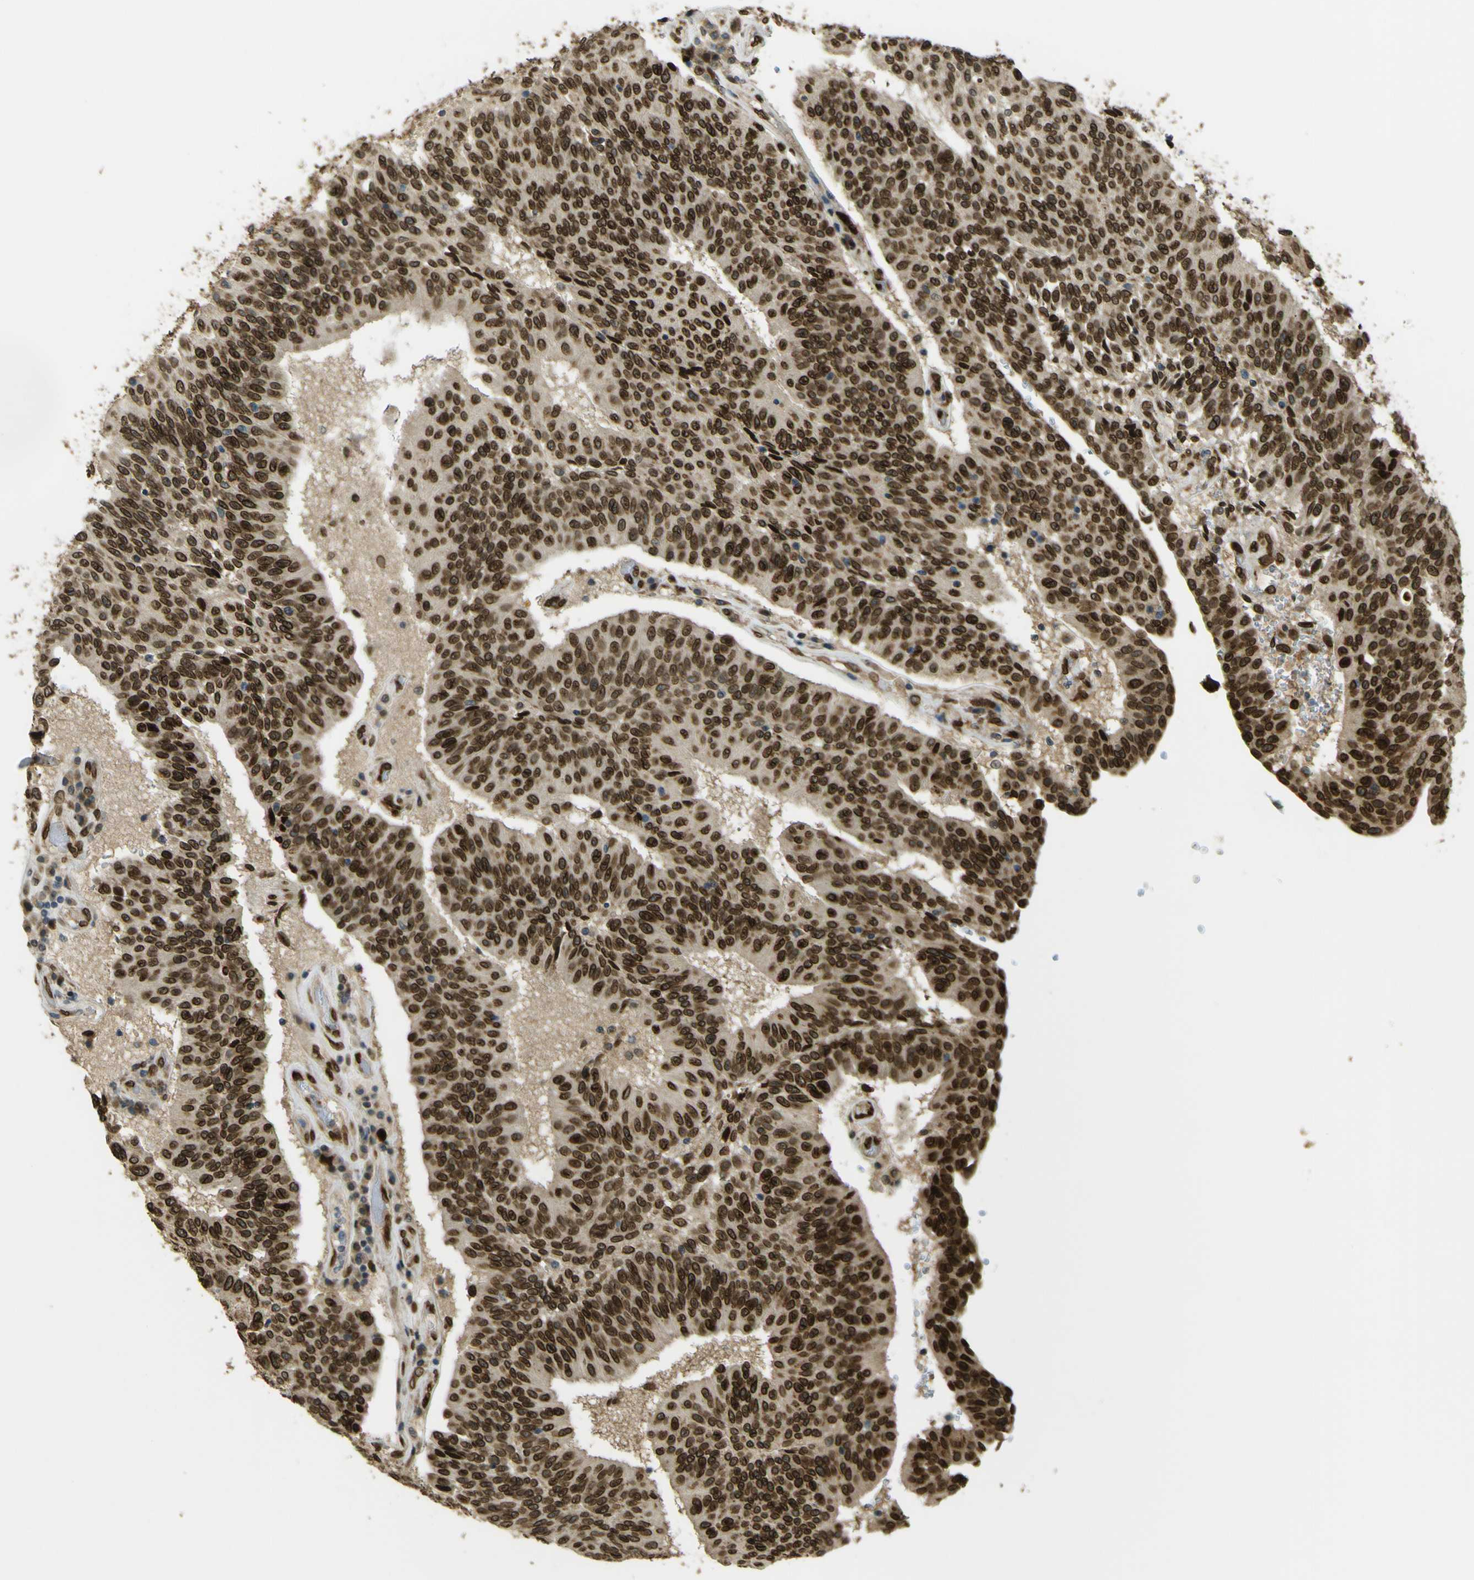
{"staining": {"intensity": "strong", "quantity": ">75%", "location": "cytoplasmic/membranous,nuclear"}, "tissue": "urothelial cancer", "cell_type": "Tumor cells", "image_type": "cancer", "snomed": [{"axis": "morphology", "description": "Urothelial carcinoma, High grade"}, {"axis": "topography", "description": "Urinary bladder"}], "caption": "Immunohistochemistry (IHC) photomicrograph of neoplastic tissue: urothelial carcinoma (high-grade) stained using immunohistochemistry (IHC) displays high levels of strong protein expression localized specifically in the cytoplasmic/membranous and nuclear of tumor cells, appearing as a cytoplasmic/membranous and nuclear brown color.", "gene": "GALNT1", "patient": {"sex": "male", "age": 66}}